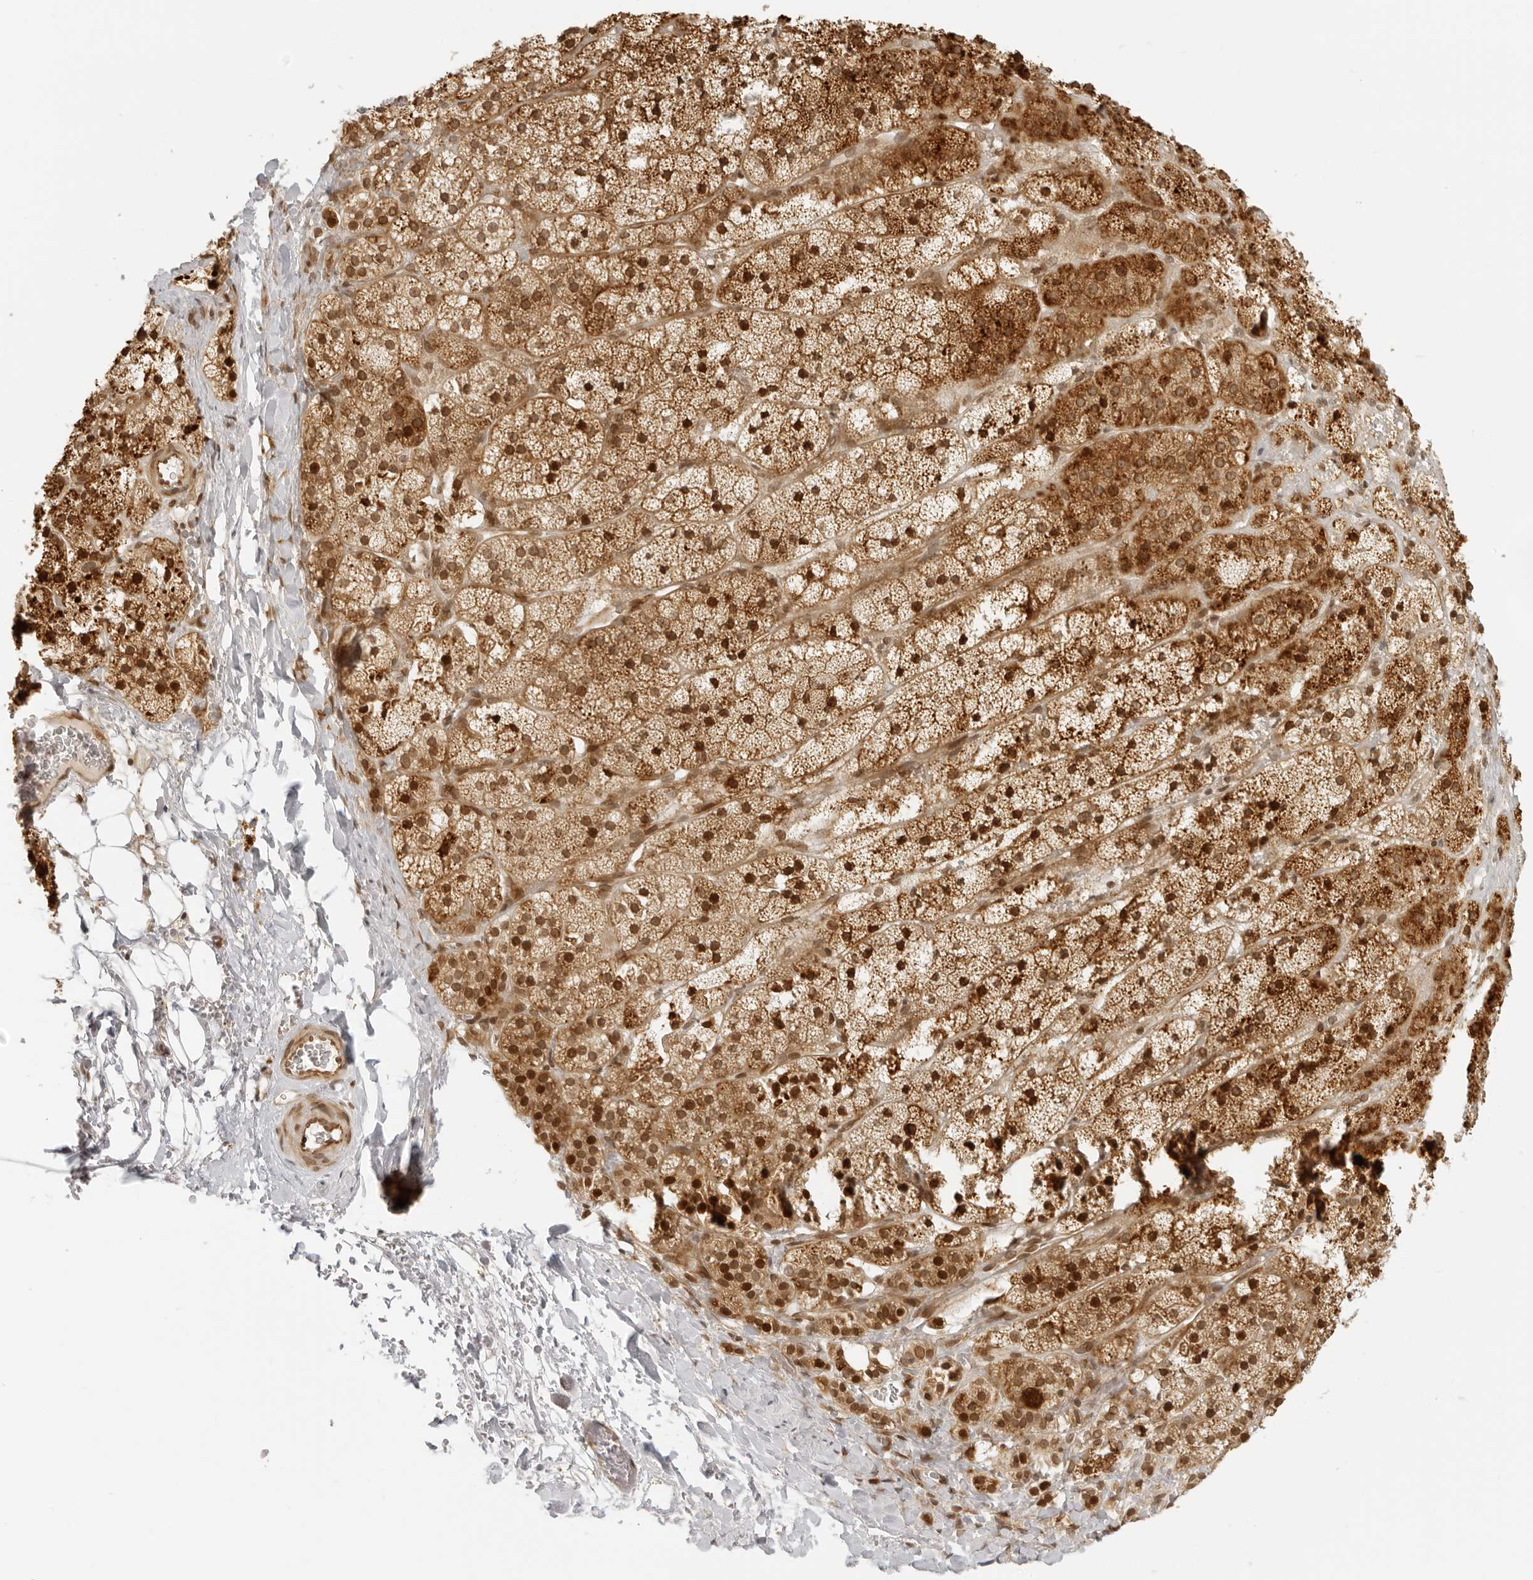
{"staining": {"intensity": "strong", "quantity": ">75%", "location": "cytoplasmic/membranous,nuclear"}, "tissue": "adrenal gland", "cell_type": "Glandular cells", "image_type": "normal", "snomed": [{"axis": "morphology", "description": "Normal tissue, NOS"}, {"axis": "topography", "description": "Adrenal gland"}], "caption": "The histopathology image displays staining of normal adrenal gland, revealing strong cytoplasmic/membranous,nuclear protein expression (brown color) within glandular cells. The staining is performed using DAB brown chromogen to label protein expression. The nuclei are counter-stained blue using hematoxylin.", "gene": "ZNF407", "patient": {"sex": "female", "age": 44}}